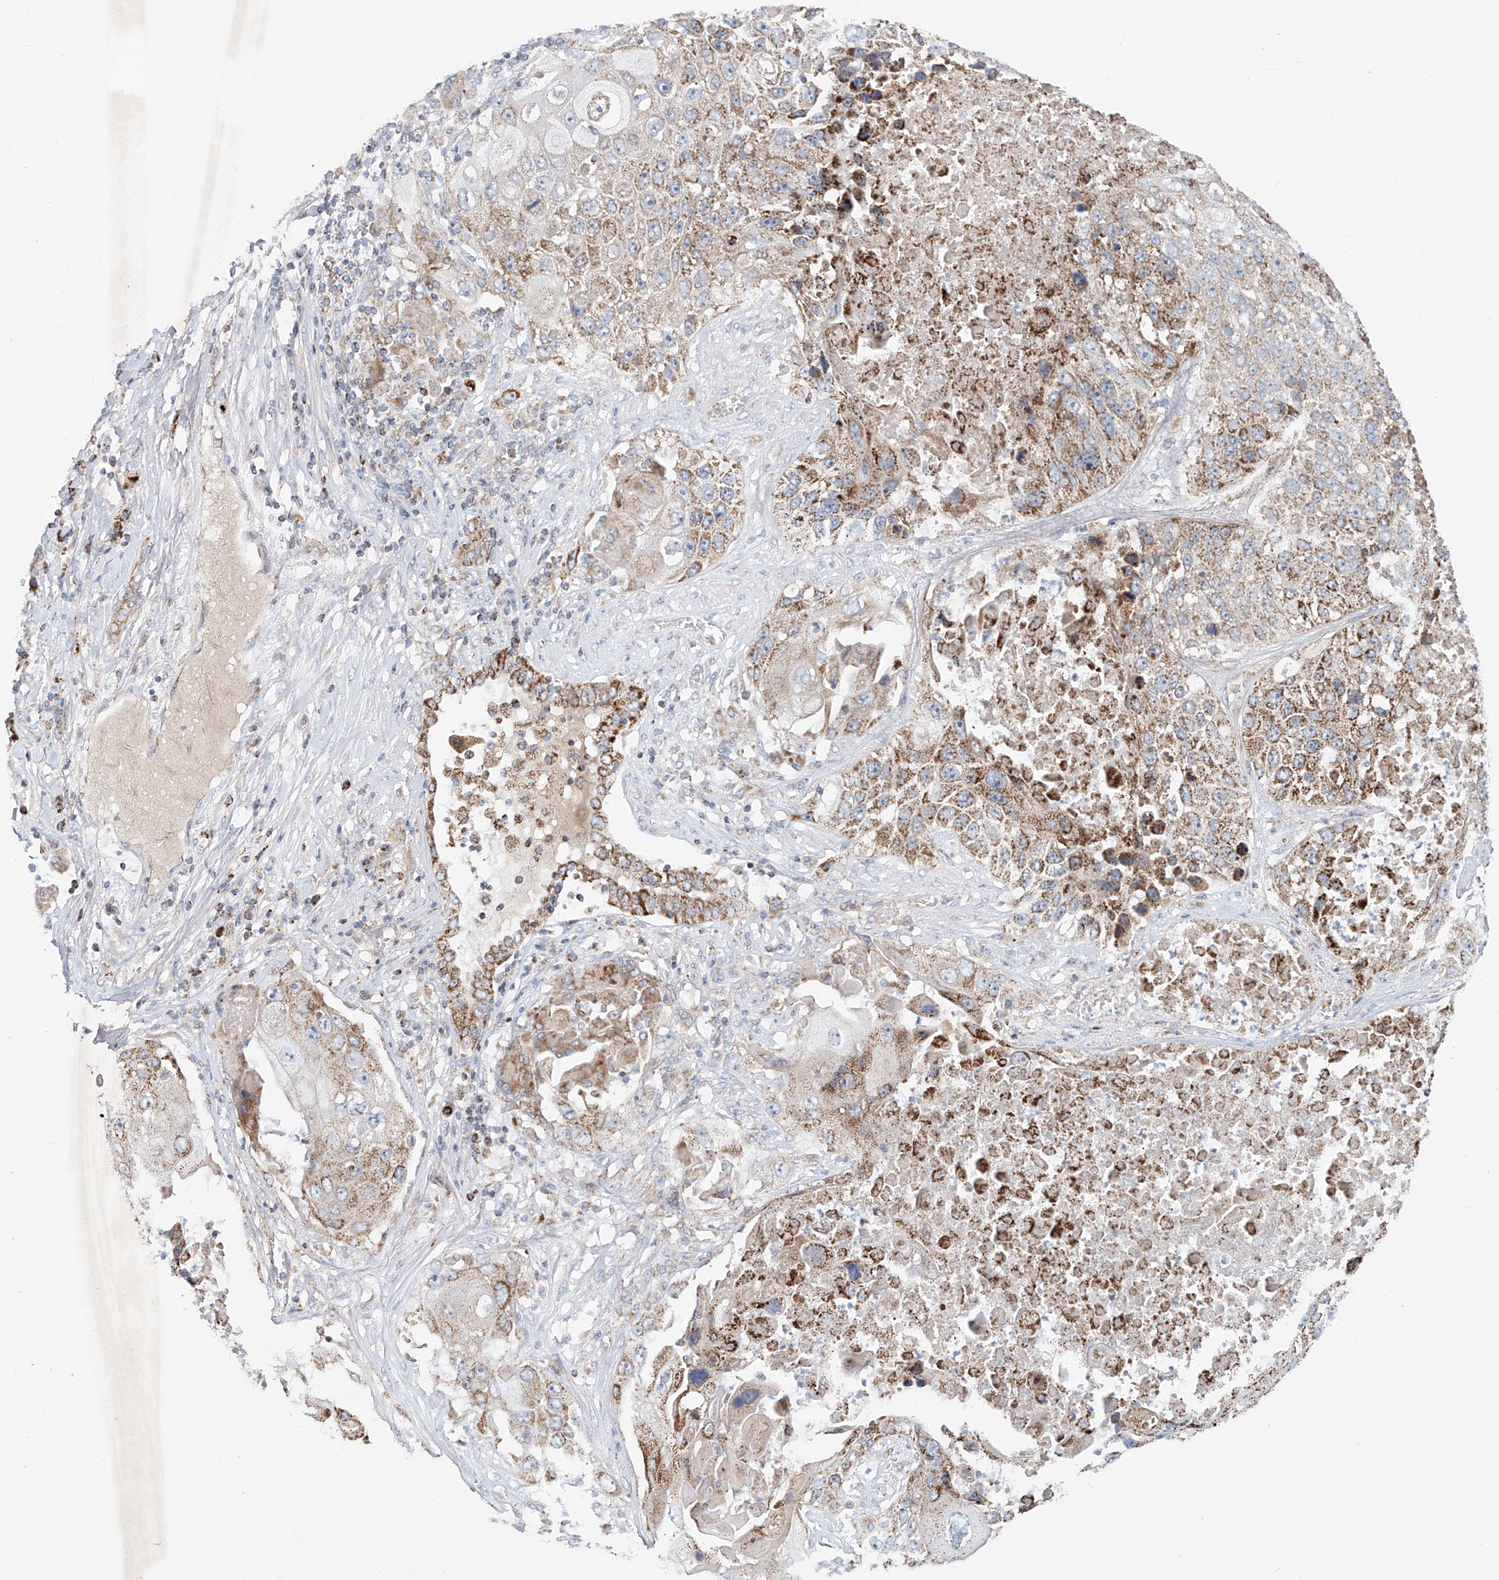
{"staining": {"intensity": "weak", "quantity": ">75%", "location": "cytoplasmic/membranous"}, "tissue": "lung cancer", "cell_type": "Tumor cells", "image_type": "cancer", "snomed": [{"axis": "morphology", "description": "Squamous cell carcinoma, NOS"}, {"axis": "topography", "description": "Lung"}], "caption": "This is an image of IHC staining of lung cancer, which shows weak expression in the cytoplasmic/membranous of tumor cells.", "gene": "CARD10", "patient": {"sex": "male", "age": 61}}